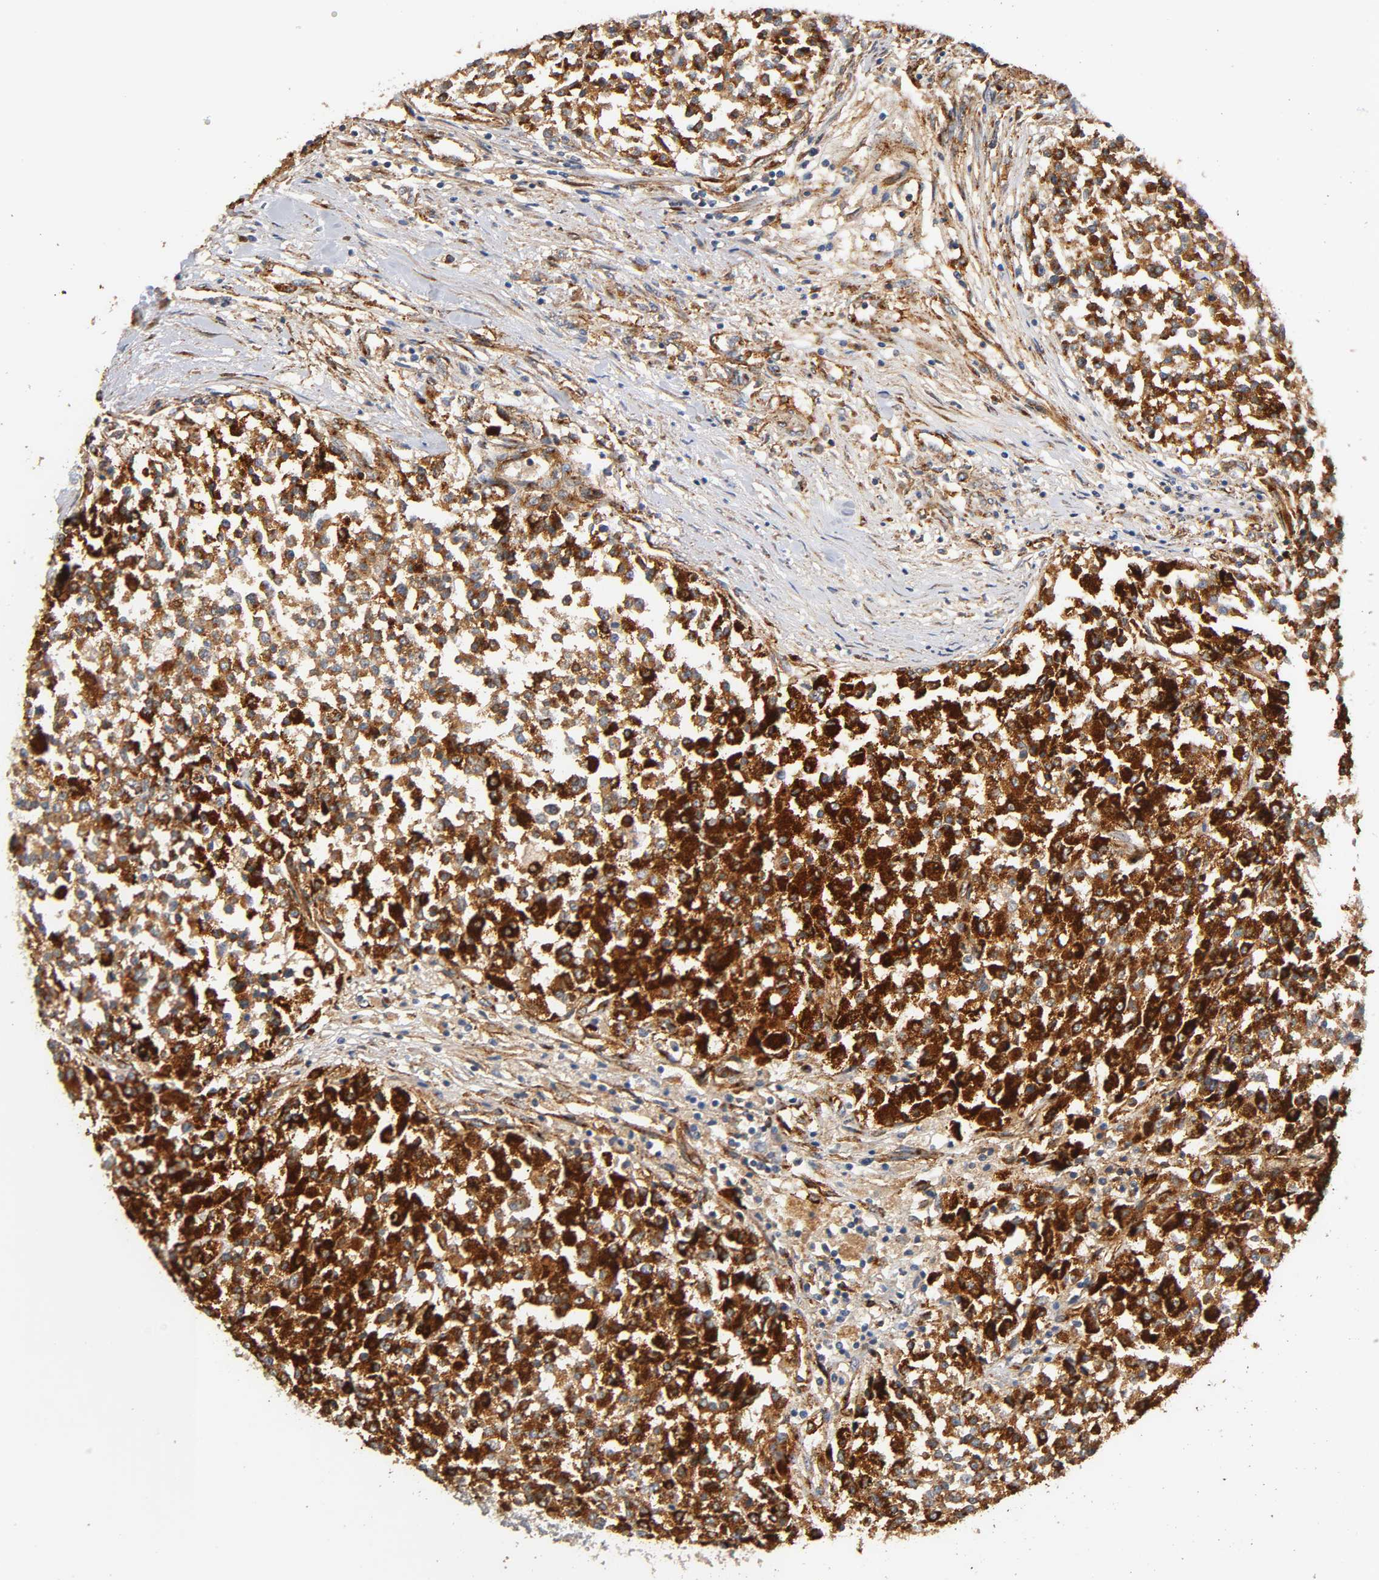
{"staining": {"intensity": "strong", "quantity": ">75%", "location": "cytoplasmic/membranous"}, "tissue": "testis cancer", "cell_type": "Tumor cells", "image_type": "cancer", "snomed": [{"axis": "morphology", "description": "Seminoma, NOS"}, {"axis": "topography", "description": "Testis"}], "caption": "Brown immunohistochemical staining in human testis cancer shows strong cytoplasmic/membranous positivity in about >75% of tumor cells. Using DAB (3,3'-diaminobenzidine) (brown) and hematoxylin (blue) stains, captured at high magnification using brightfield microscopy.", "gene": "IFITM3", "patient": {"sex": "male", "age": 59}}